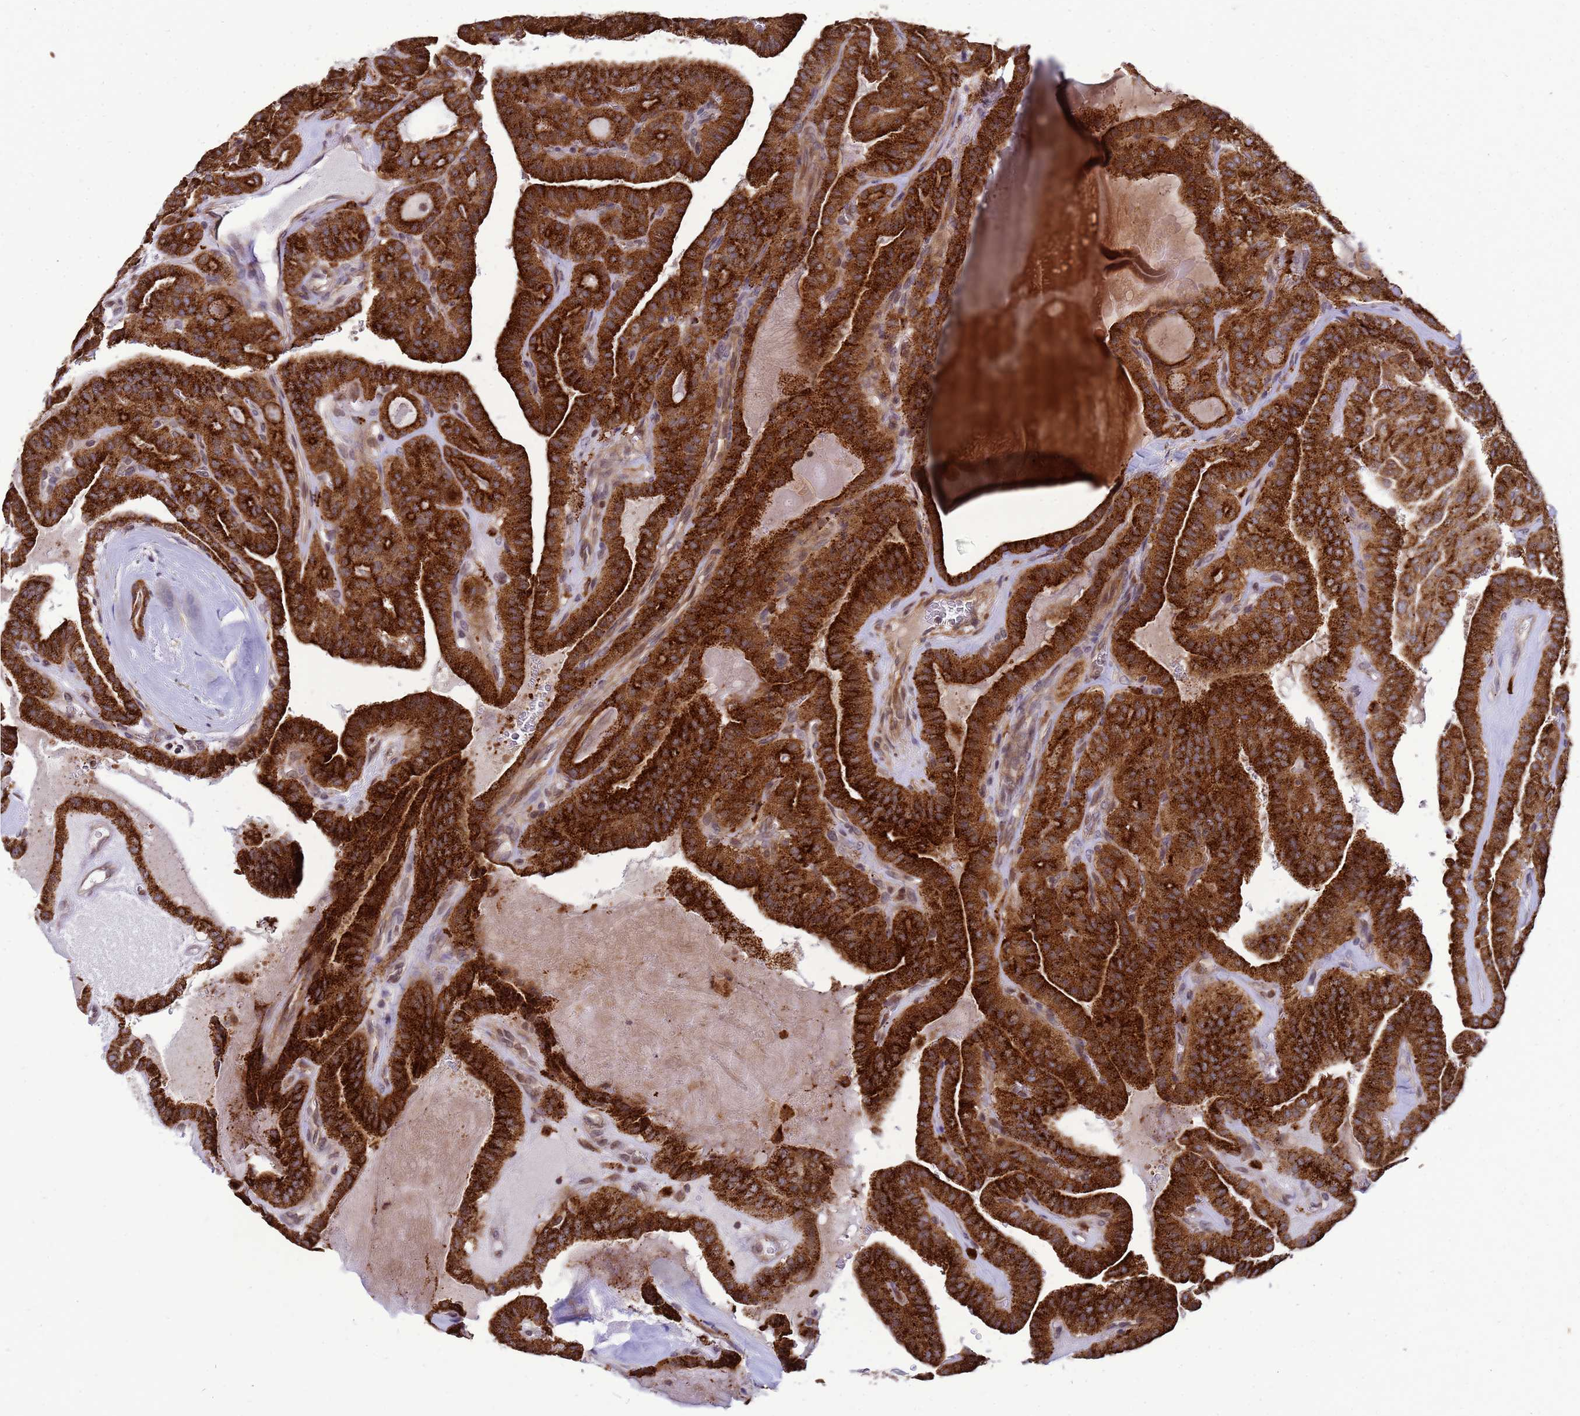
{"staining": {"intensity": "strong", "quantity": ">75%", "location": "cytoplasmic/membranous"}, "tissue": "thyroid cancer", "cell_type": "Tumor cells", "image_type": "cancer", "snomed": [{"axis": "morphology", "description": "Papillary adenocarcinoma, NOS"}, {"axis": "topography", "description": "Thyroid gland"}], "caption": "The photomicrograph demonstrates staining of thyroid cancer (papillary adenocarcinoma), revealing strong cytoplasmic/membranous protein expression (brown color) within tumor cells.", "gene": "C12orf43", "patient": {"sex": "male", "age": 52}}